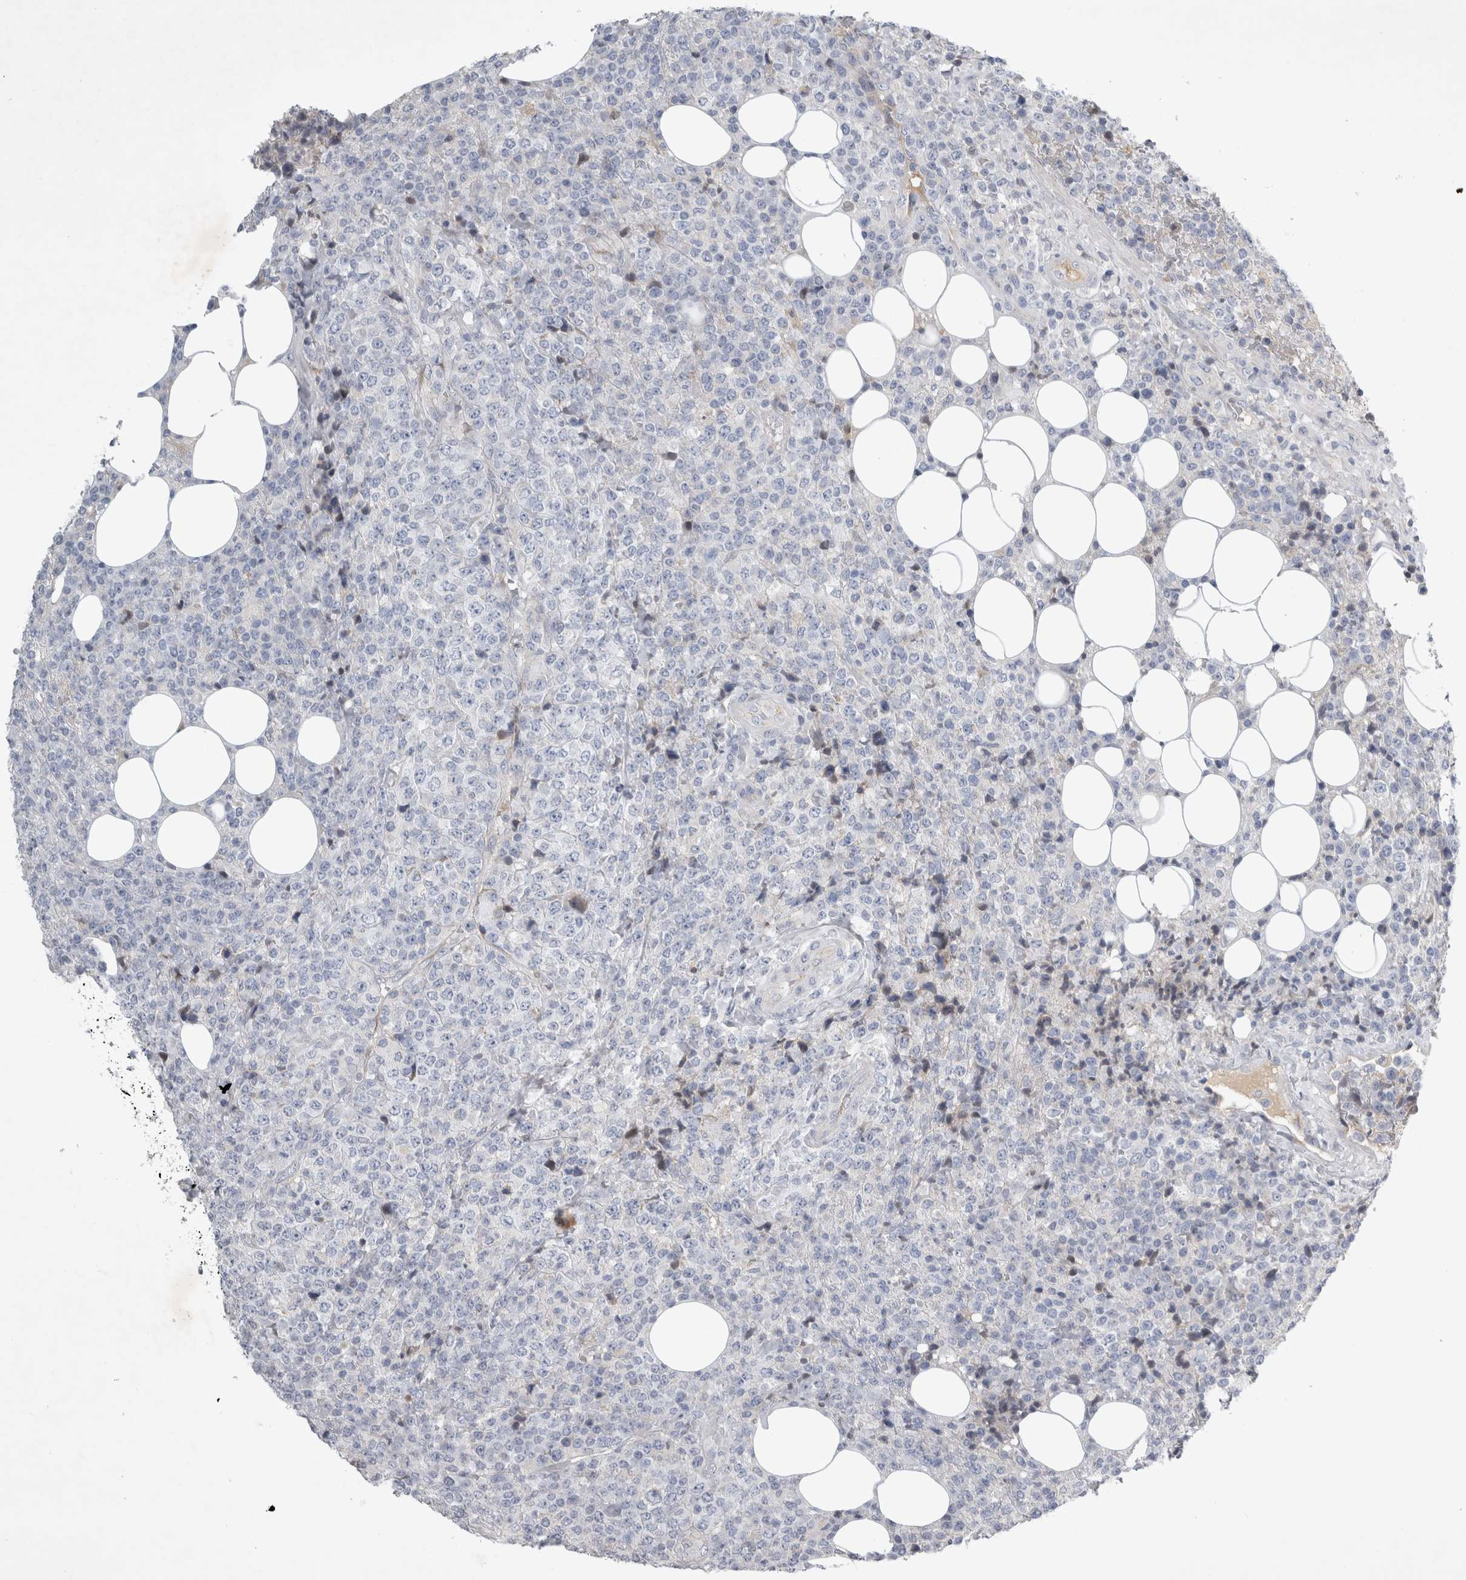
{"staining": {"intensity": "negative", "quantity": "none", "location": "none"}, "tissue": "lymphoma", "cell_type": "Tumor cells", "image_type": "cancer", "snomed": [{"axis": "morphology", "description": "Malignant lymphoma, non-Hodgkin's type, High grade"}, {"axis": "topography", "description": "Lymph node"}], "caption": "There is no significant expression in tumor cells of high-grade malignant lymphoma, non-Hodgkin's type.", "gene": "FXYD7", "patient": {"sex": "male", "age": 13}}